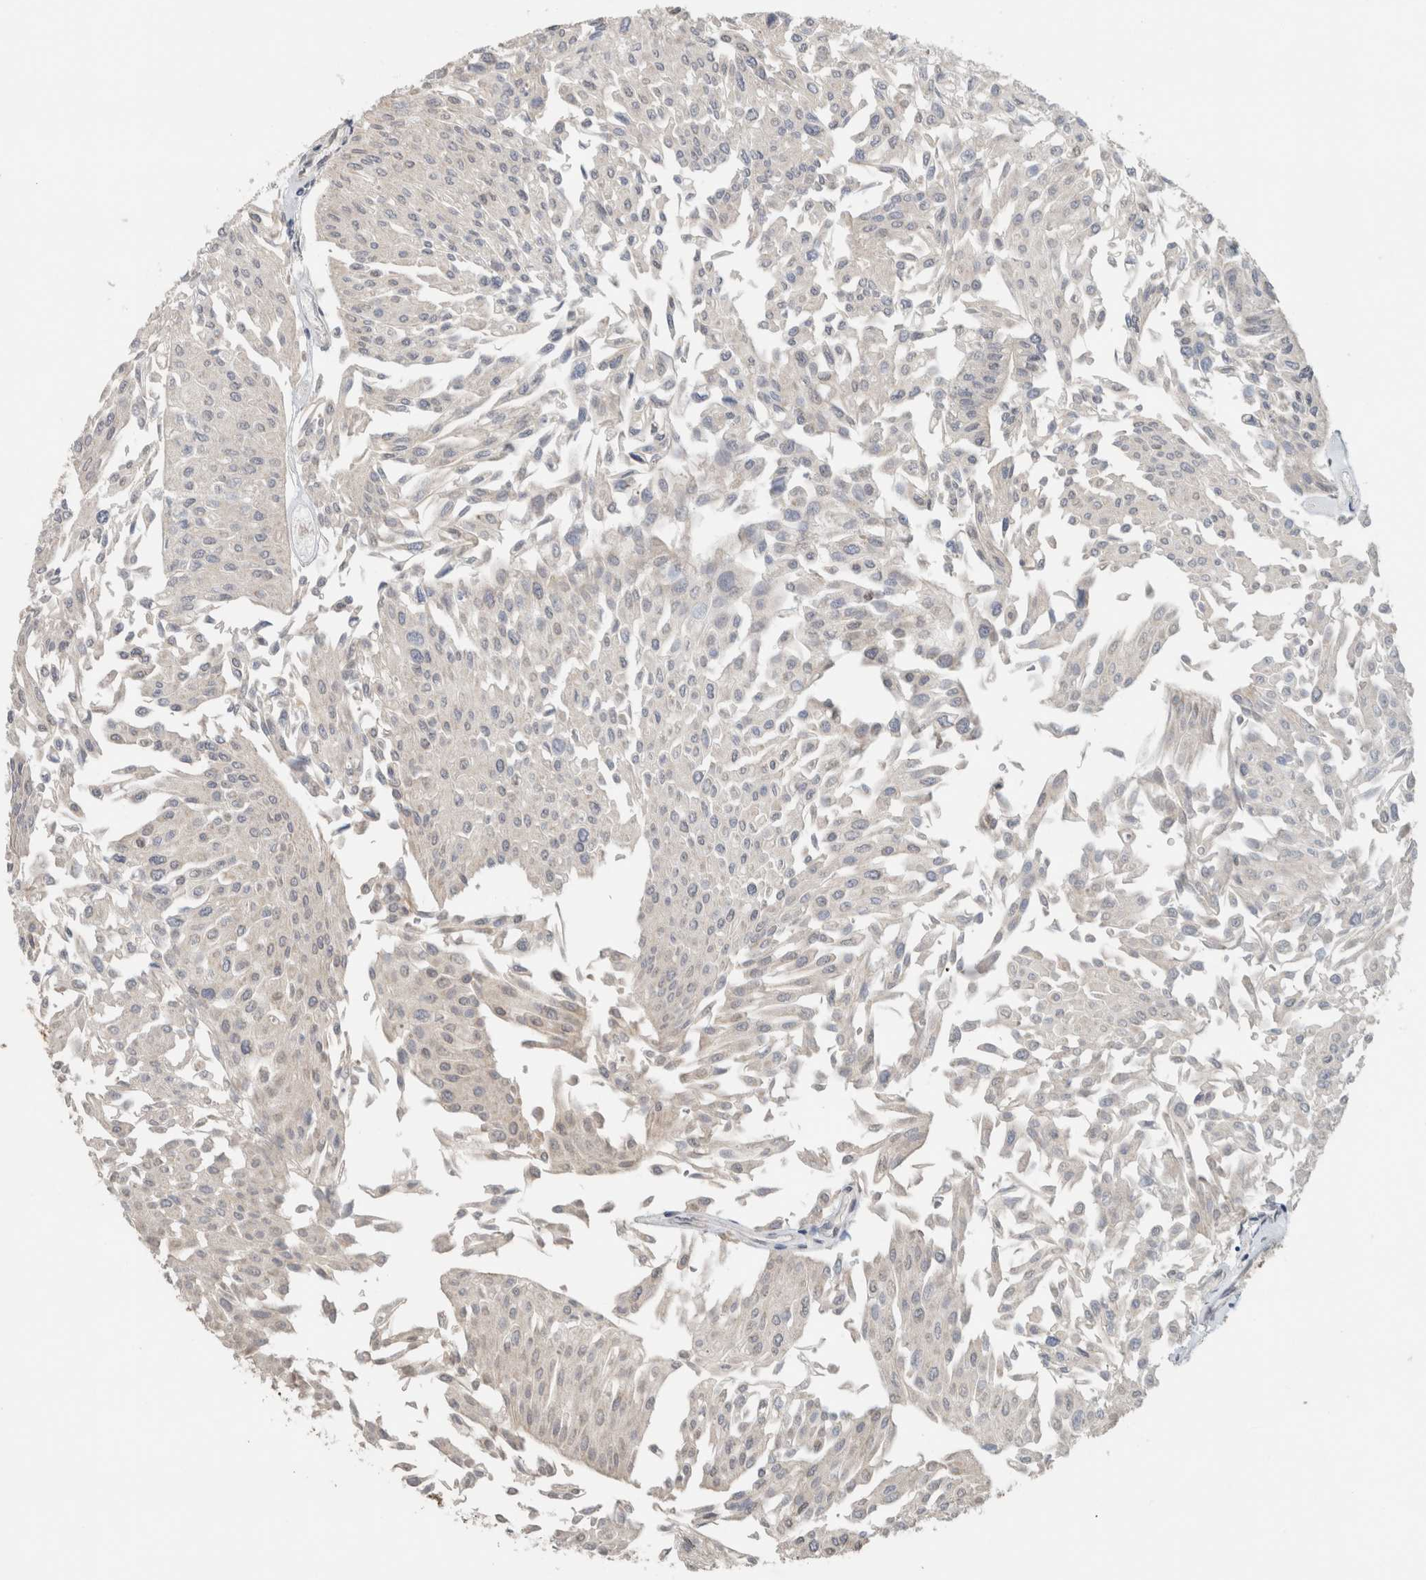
{"staining": {"intensity": "negative", "quantity": "none", "location": "none"}, "tissue": "urothelial cancer", "cell_type": "Tumor cells", "image_type": "cancer", "snomed": [{"axis": "morphology", "description": "Urothelial carcinoma, Low grade"}, {"axis": "topography", "description": "Urinary bladder"}], "caption": "Immunohistochemical staining of urothelial cancer exhibits no significant positivity in tumor cells.", "gene": "PUM1", "patient": {"sex": "male", "age": 67}}